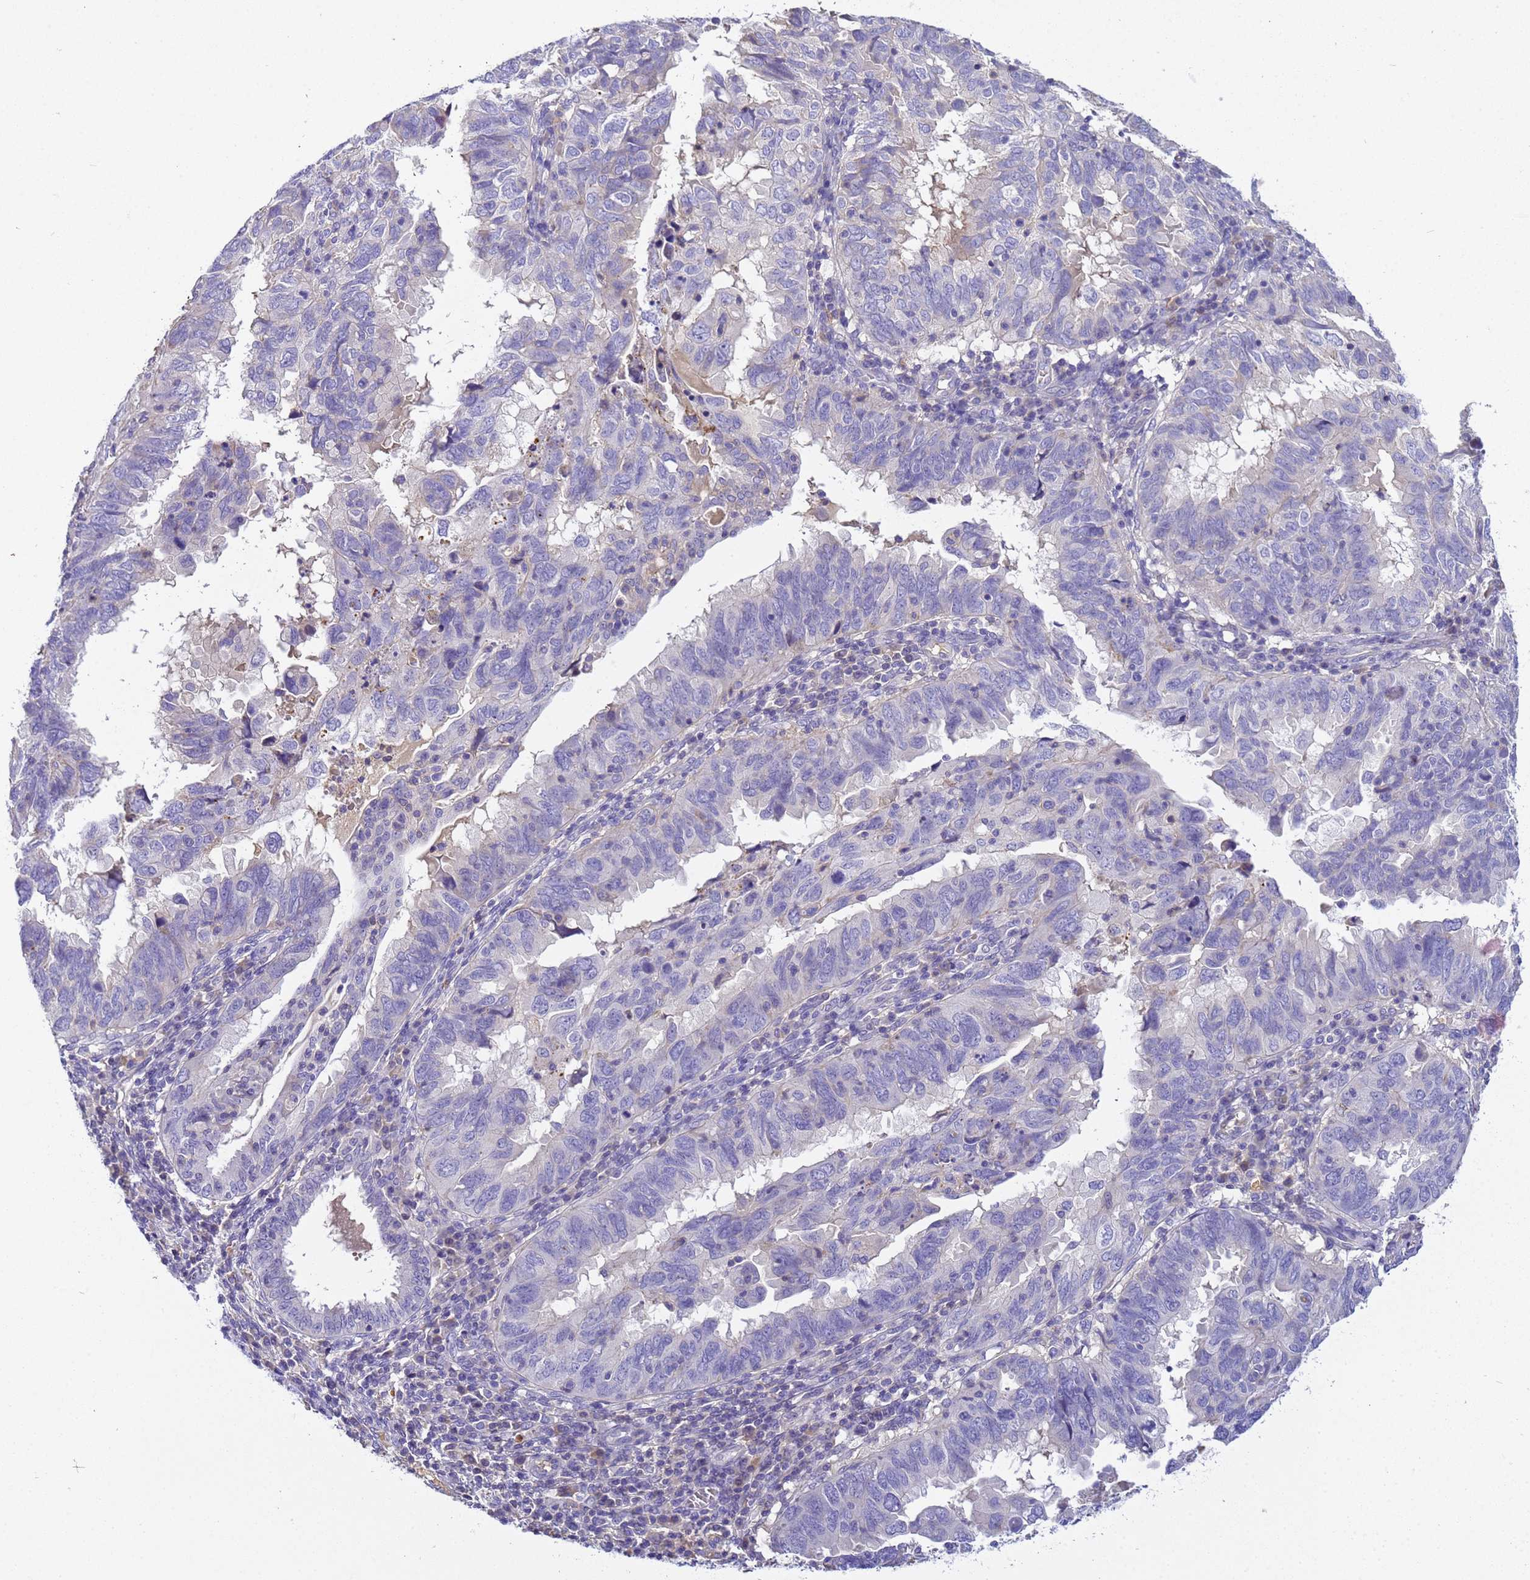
{"staining": {"intensity": "negative", "quantity": "none", "location": "none"}, "tissue": "endometrial cancer", "cell_type": "Tumor cells", "image_type": "cancer", "snomed": [{"axis": "morphology", "description": "Adenocarcinoma, NOS"}, {"axis": "topography", "description": "Uterus"}], "caption": "Immunohistochemistry micrograph of human adenocarcinoma (endometrial) stained for a protein (brown), which shows no staining in tumor cells. (DAB (3,3'-diaminobenzidine) IHC with hematoxylin counter stain).", "gene": "TBCD", "patient": {"sex": "female", "age": 77}}